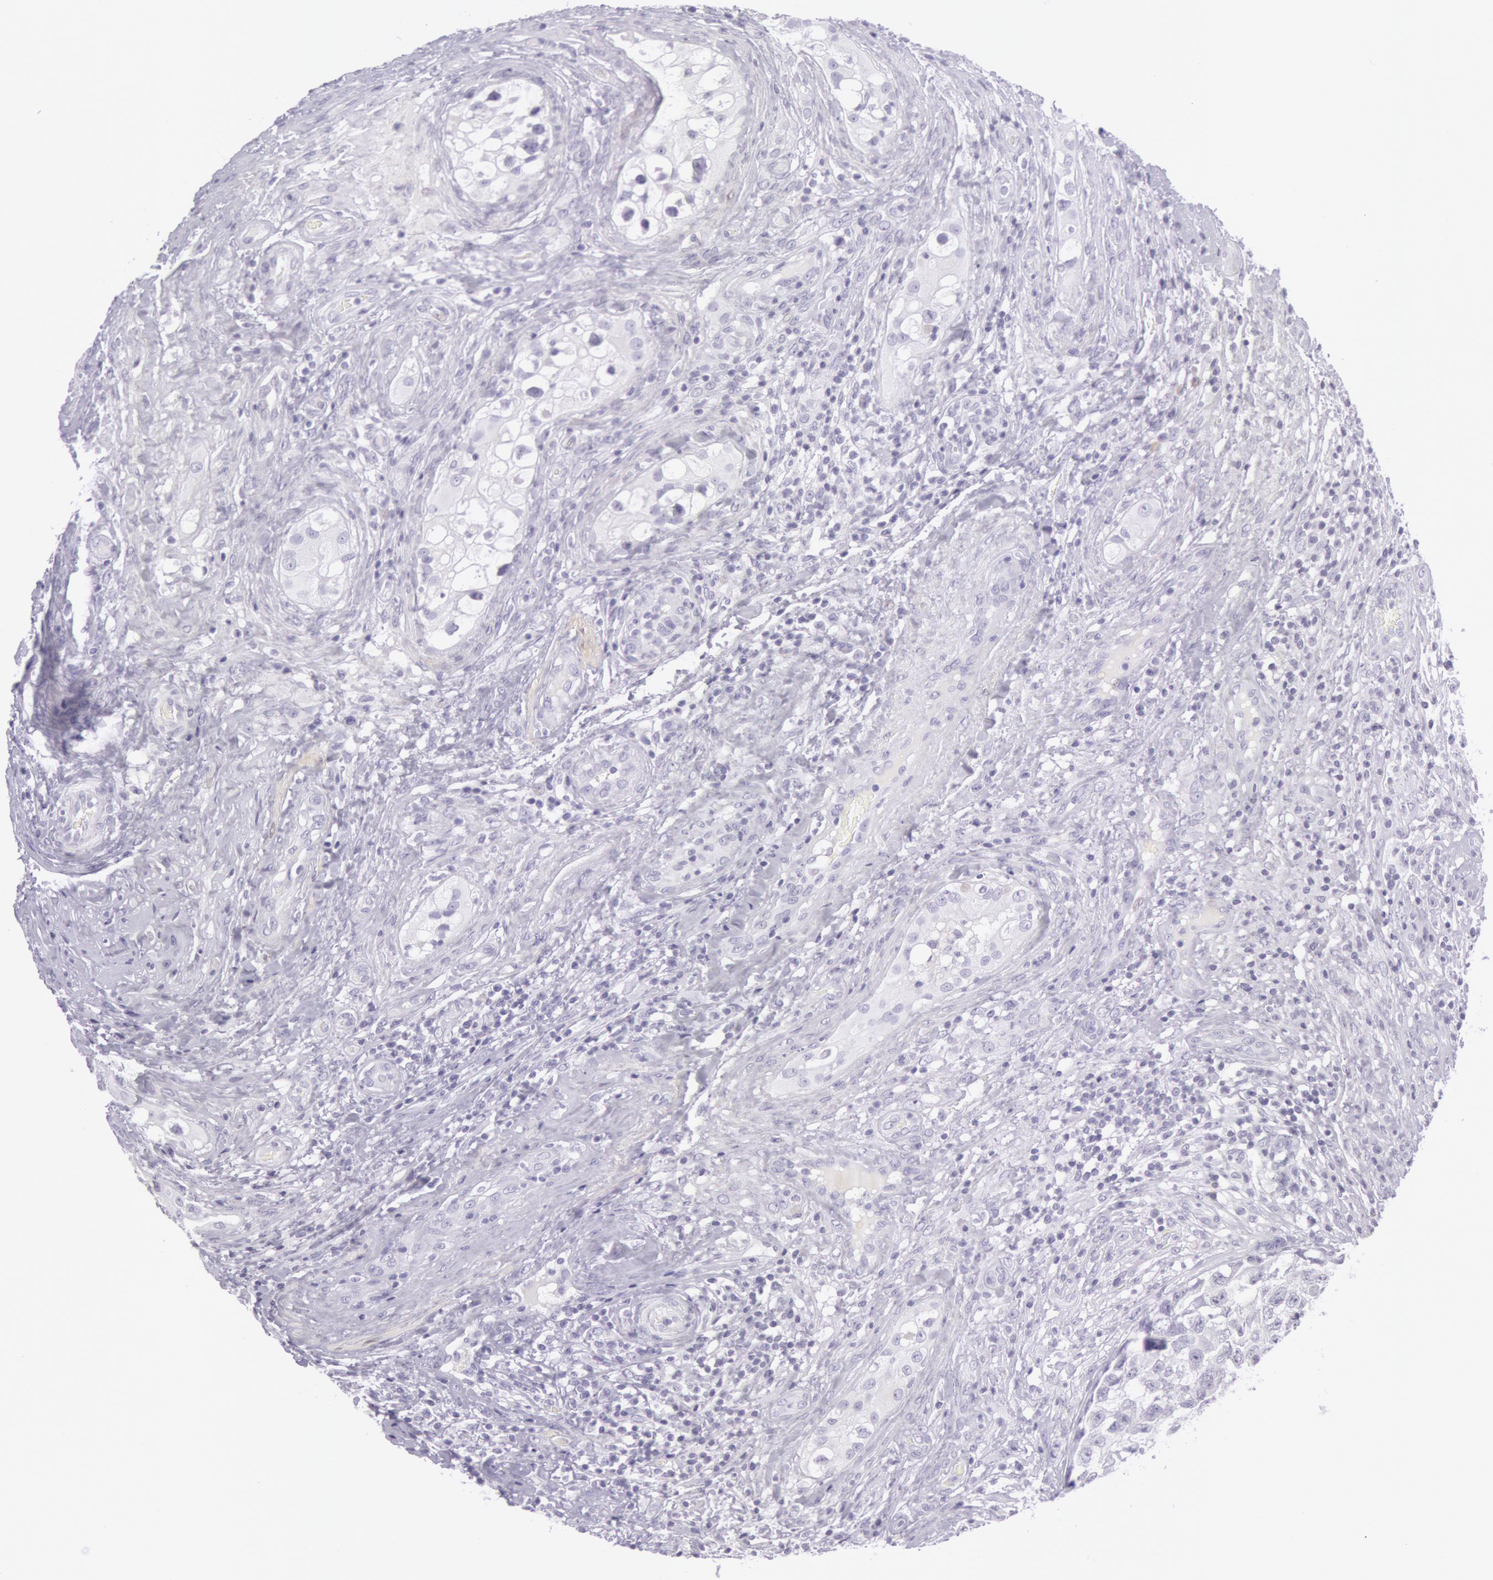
{"staining": {"intensity": "negative", "quantity": "none", "location": "none"}, "tissue": "testis cancer", "cell_type": "Tumor cells", "image_type": "cancer", "snomed": [{"axis": "morphology", "description": "Carcinoma, Embryonal, NOS"}, {"axis": "topography", "description": "Testis"}], "caption": "This is a micrograph of immunohistochemistry (IHC) staining of testis cancer, which shows no staining in tumor cells.", "gene": "CKB", "patient": {"sex": "male", "age": 31}}